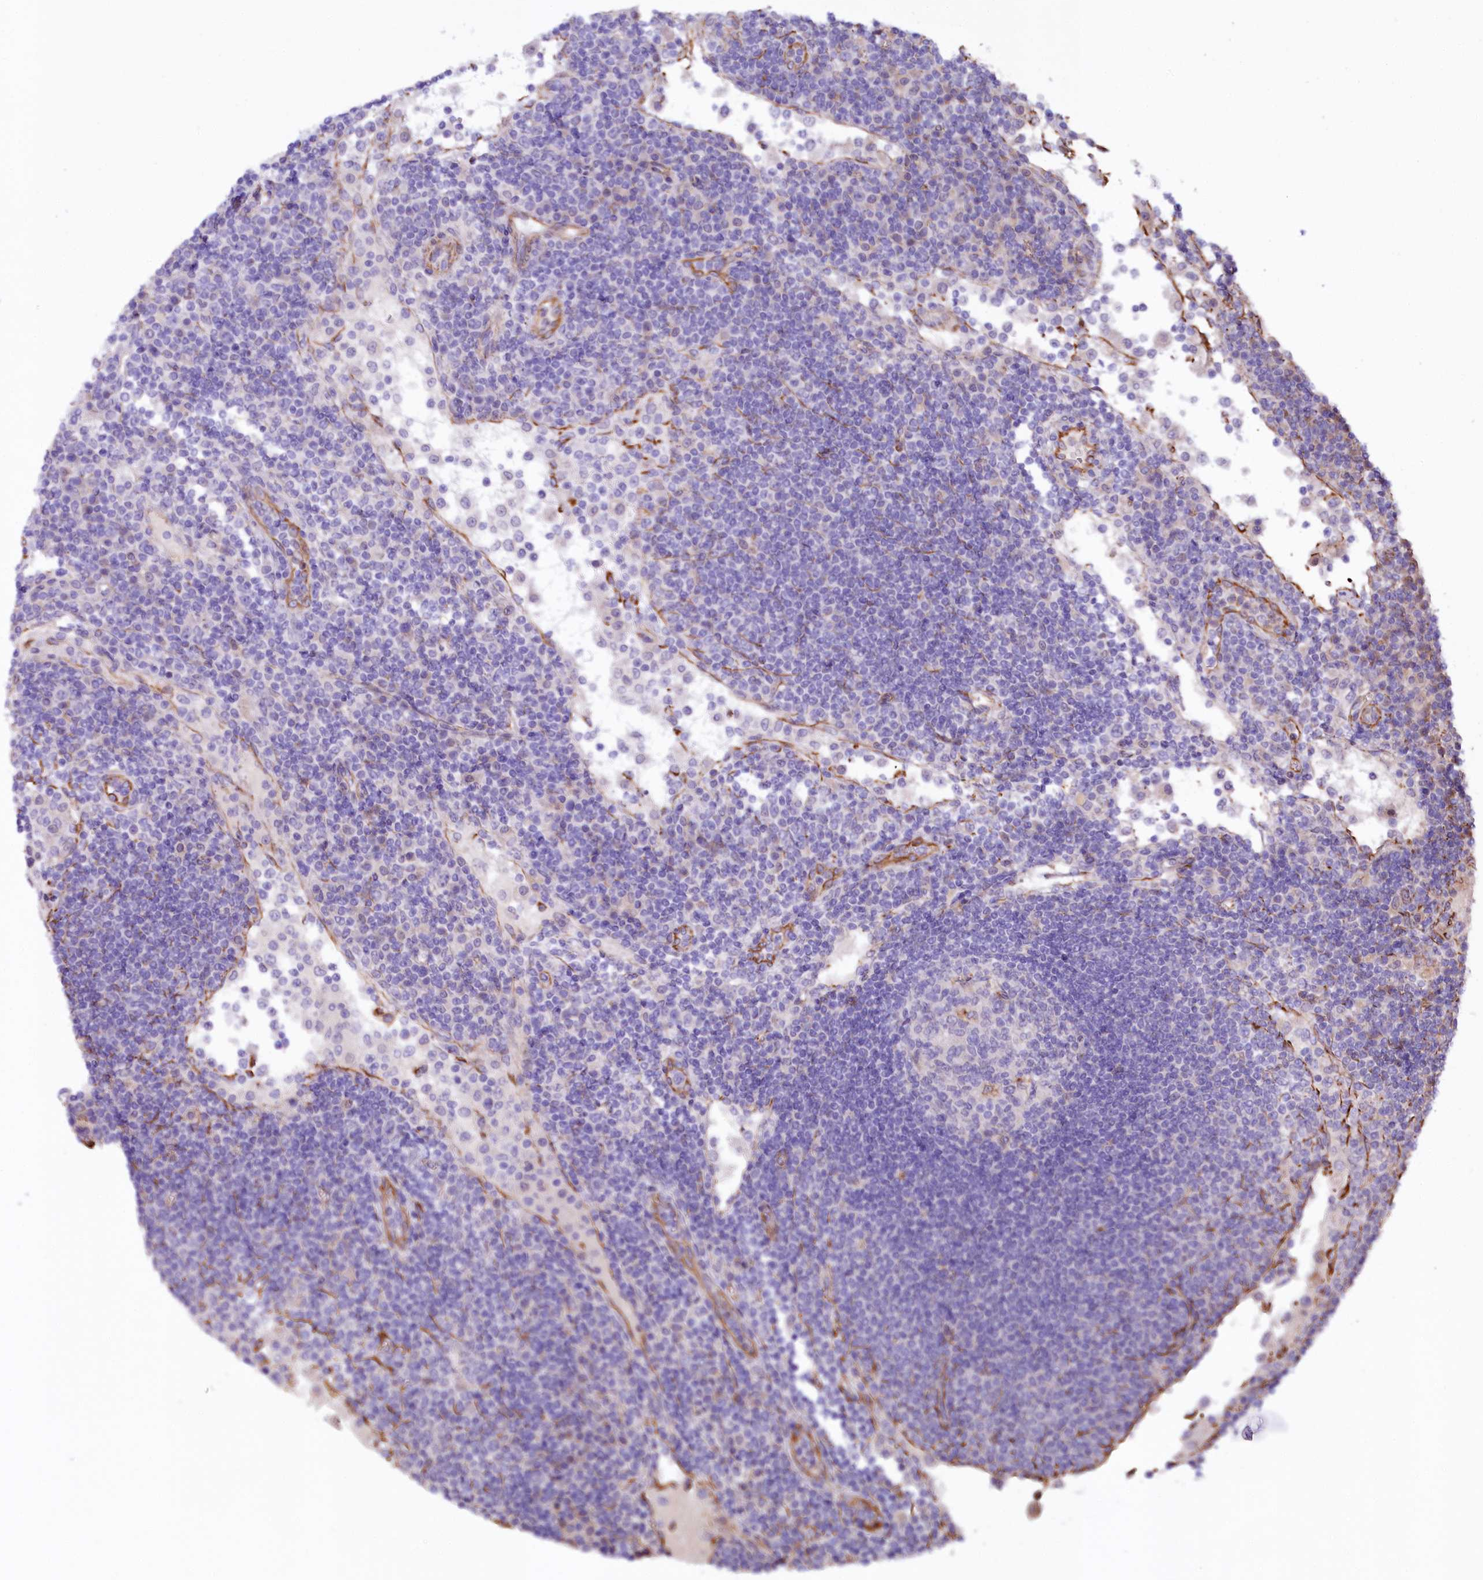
{"staining": {"intensity": "negative", "quantity": "none", "location": "none"}, "tissue": "lymph node", "cell_type": "Germinal center cells", "image_type": "normal", "snomed": [{"axis": "morphology", "description": "Normal tissue, NOS"}, {"axis": "topography", "description": "Lymph node"}], "caption": "IHC photomicrograph of normal lymph node stained for a protein (brown), which exhibits no staining in germinal center cells.", "gene": "TTC12", "patient": {"sex": "female", "age": 53}}